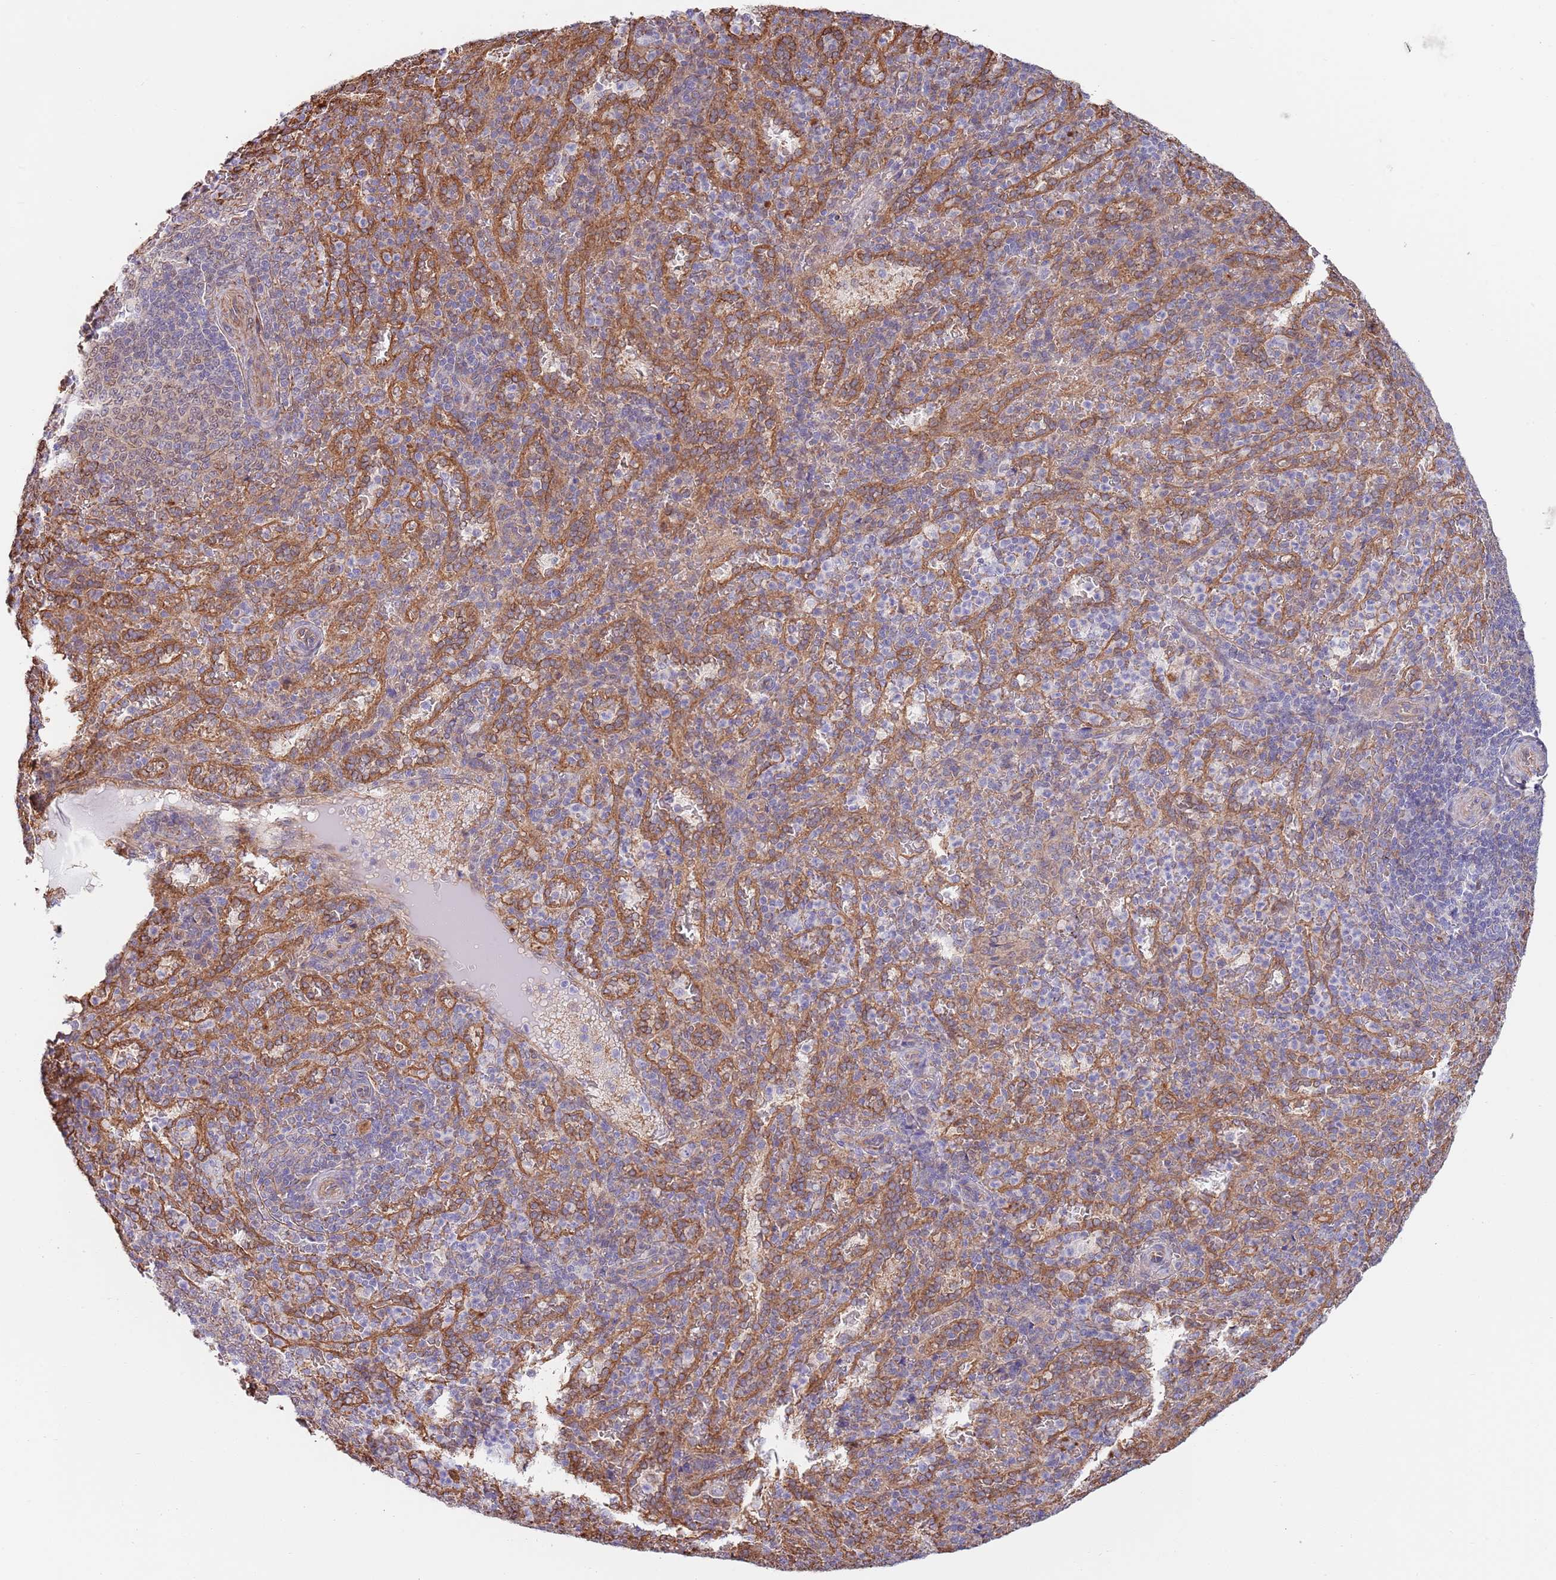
{"staining": {"intensity": "negative", "quantity": "none", "location": "none"}, "tissue": "spleen", "cell_type": "Cells in red pulp", "image_type": "normal", "snomed": [{"axis": "morphology", "description": "Normal tissue, NOS"}, {"axis": "topography", "description": "Spleen"}], "caption": "This is an immunohistochemistry image of benign spleen. There is no positivity in cells in red pulp.", "gene": "BPNT1", "patient": {"sex": "female", "age": 21}}